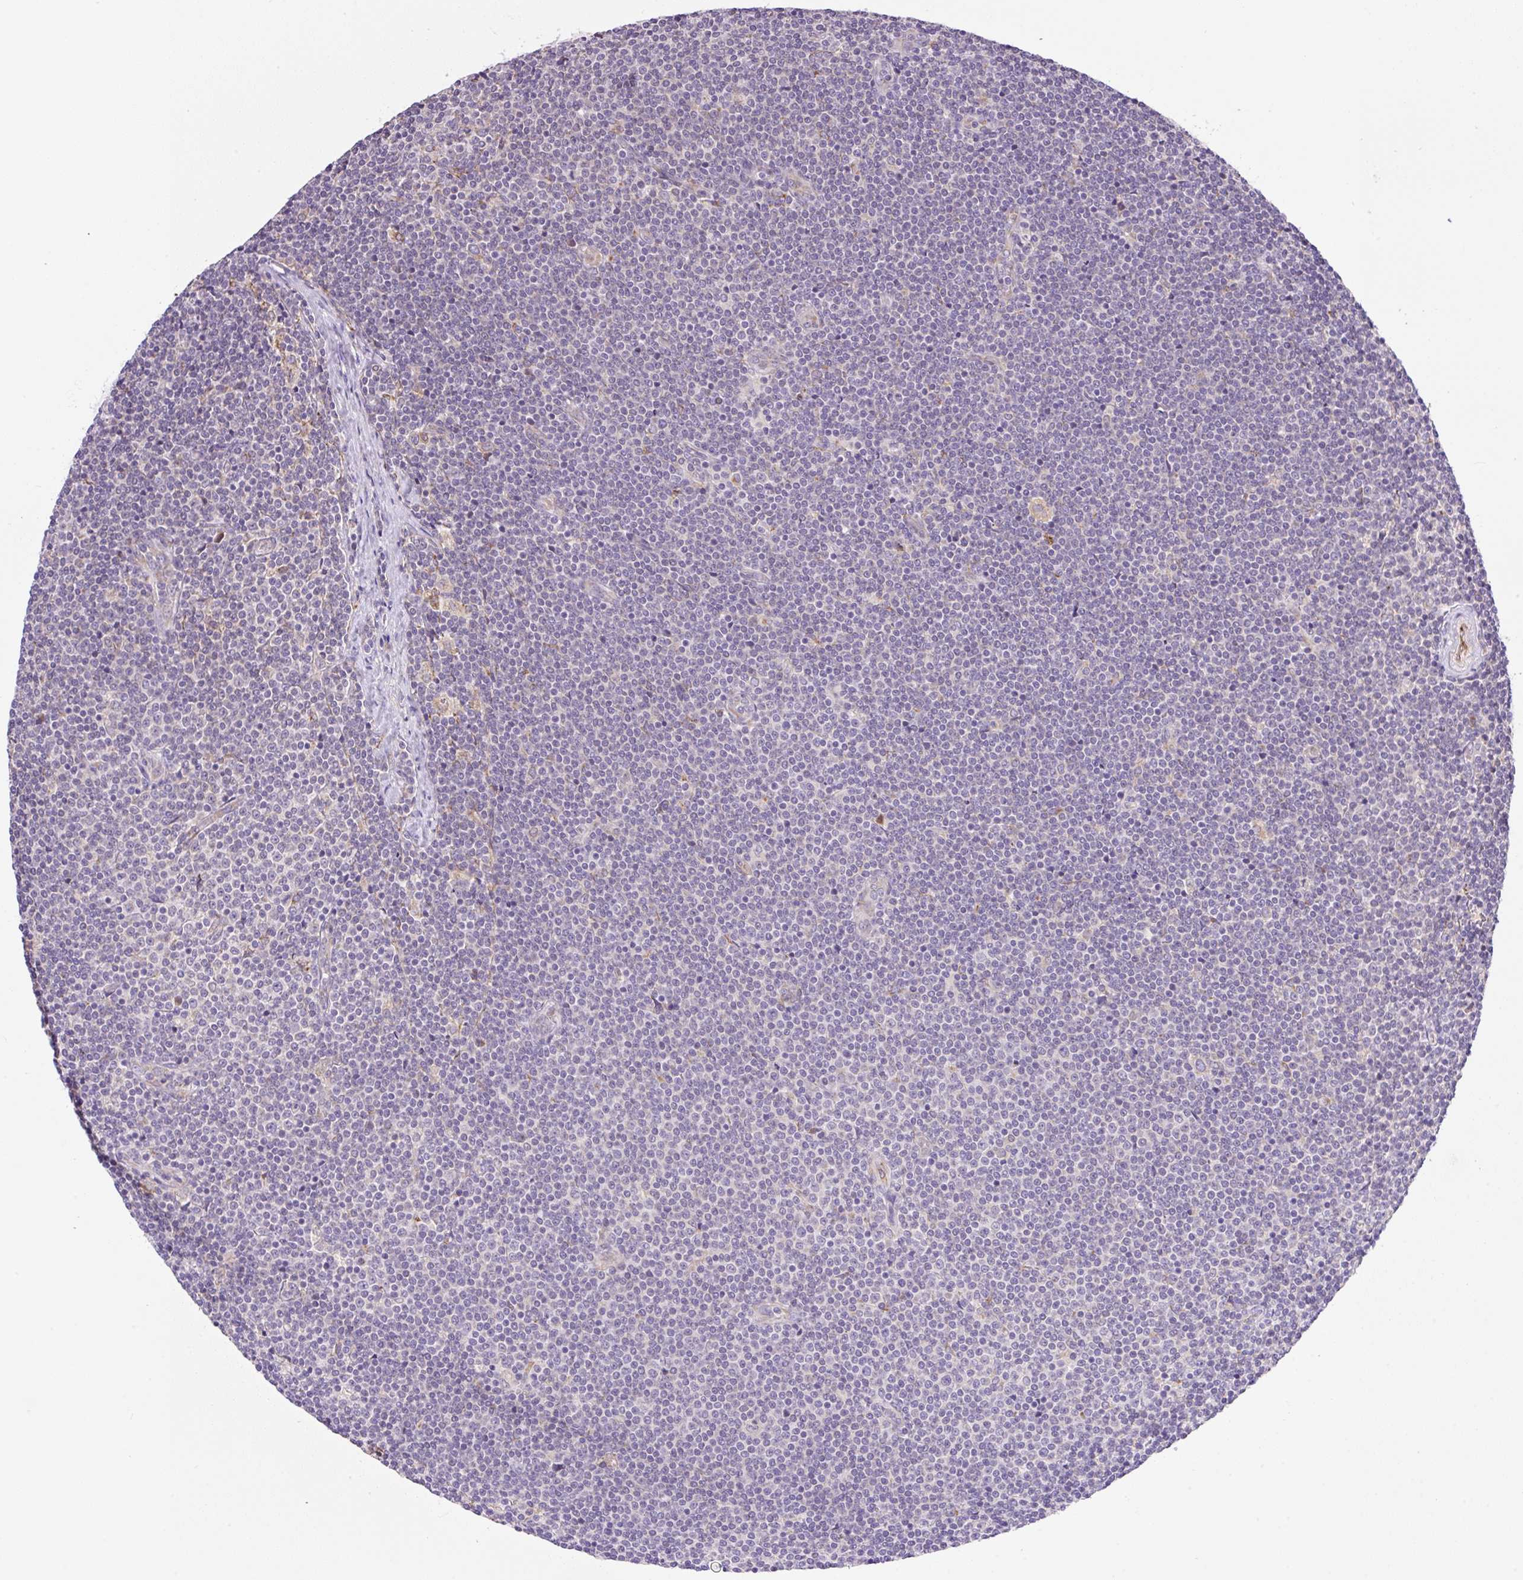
{"staining": {"intensity": "negative", "quantity": "none", "location": "none"}, "tissue": "lymphoma", "cell_type": "Tumor cells", "image_type": "cancer", "snomed": [{"axis": "morphology", "description": "Malignant lymphoma, non-Hodgkin's type, Low grade"}, {"axis": "topography", "description": "Lymph node"}], "caption": "This is an IHC photomicrograph of human lymphoma. There is no positivity in tumor cells.", "gene": "POFUT1", "patient": {"sex": "male", "age": 48}}